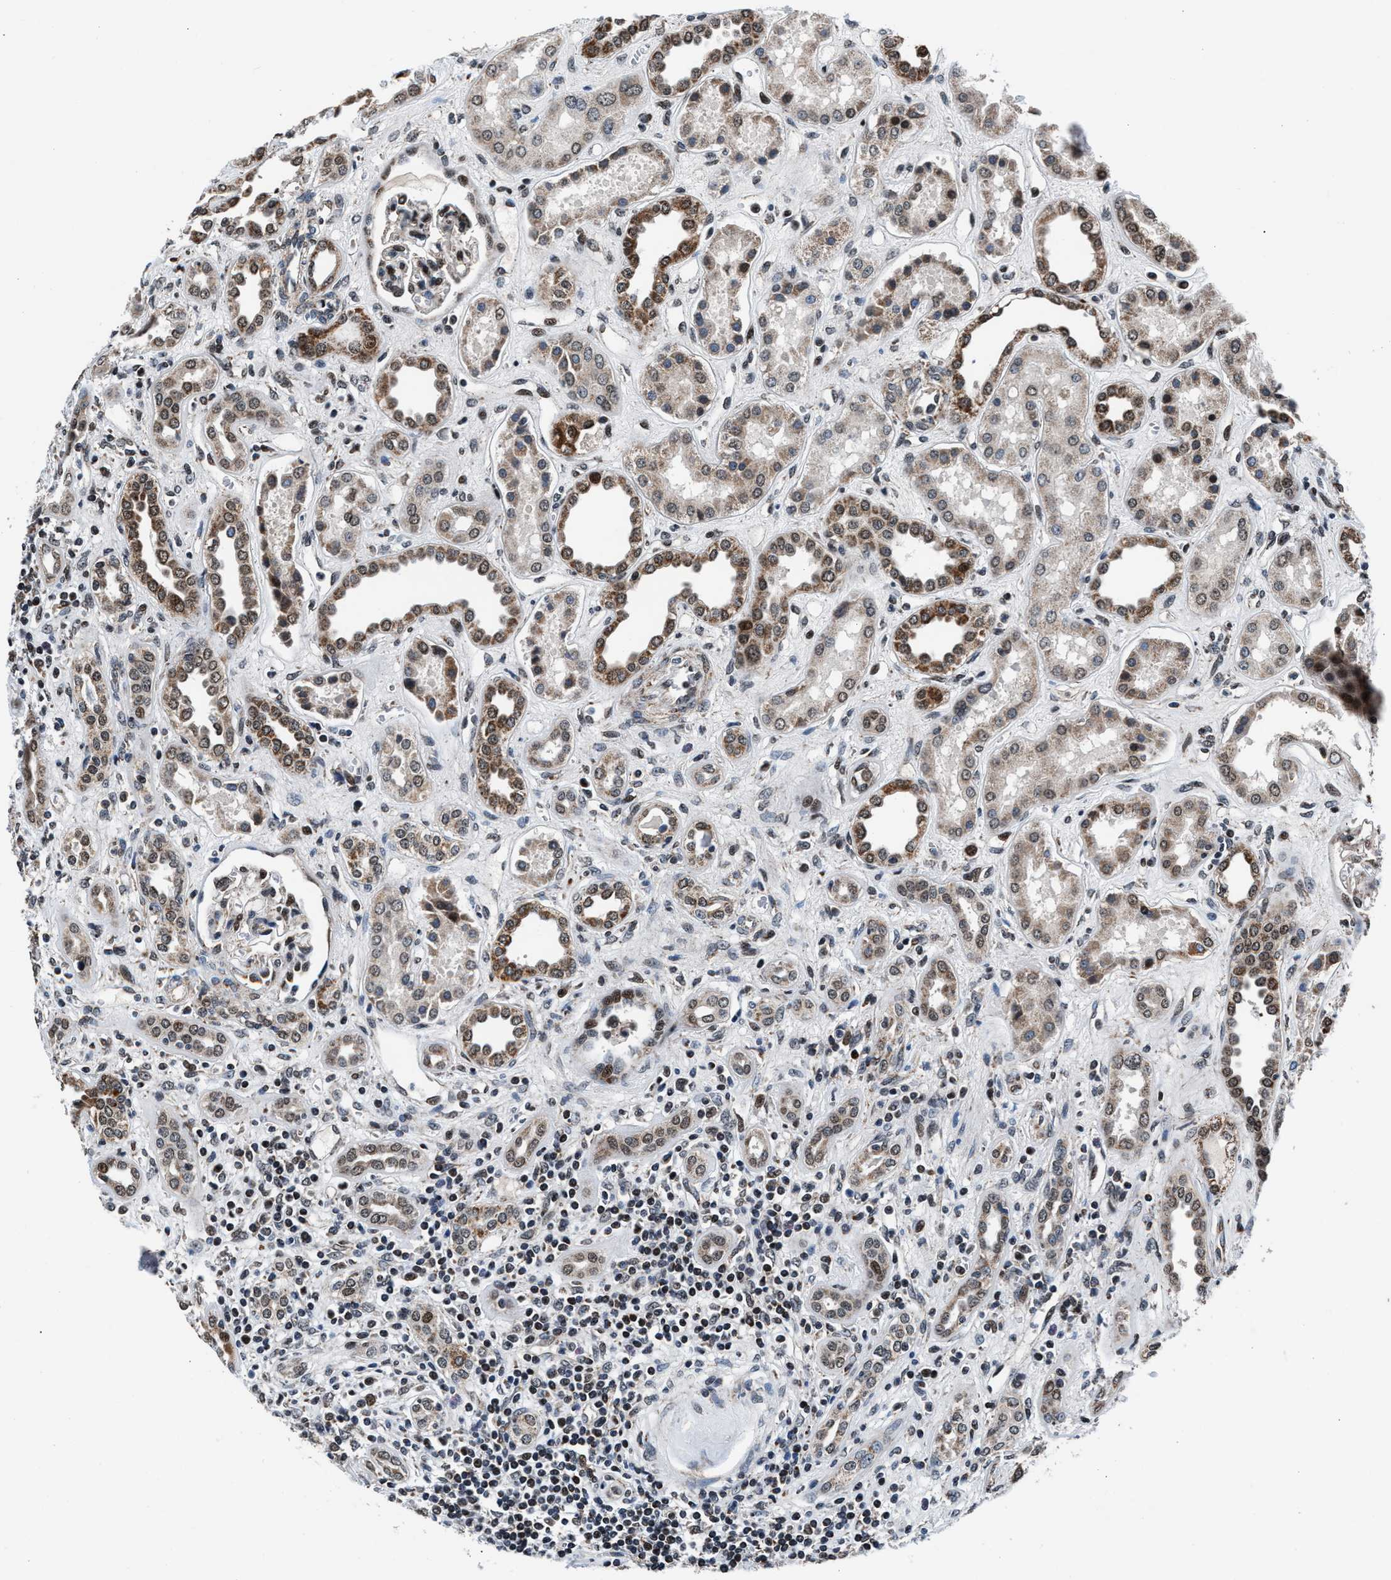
{"staining": {"intensity": "moderate", "quantity": ">75%", "location": "nuclear"}, "tissue": "kidney", "cell_type": "Cells in glomeruli", "image_type": "normal", "snomed": [{"axis": "morphology", "description": "Normal tissue, NOS"}, {"axis": "topography", "description": "Kidney"}], "caption": "Brown immunohistochemical staining in normal human kidney reveals moderate nuclear staining in approximately >75% of cells in glomeruli.", "gene": "PRRC2B", "patient": {"sex": "male", "age": 59}}